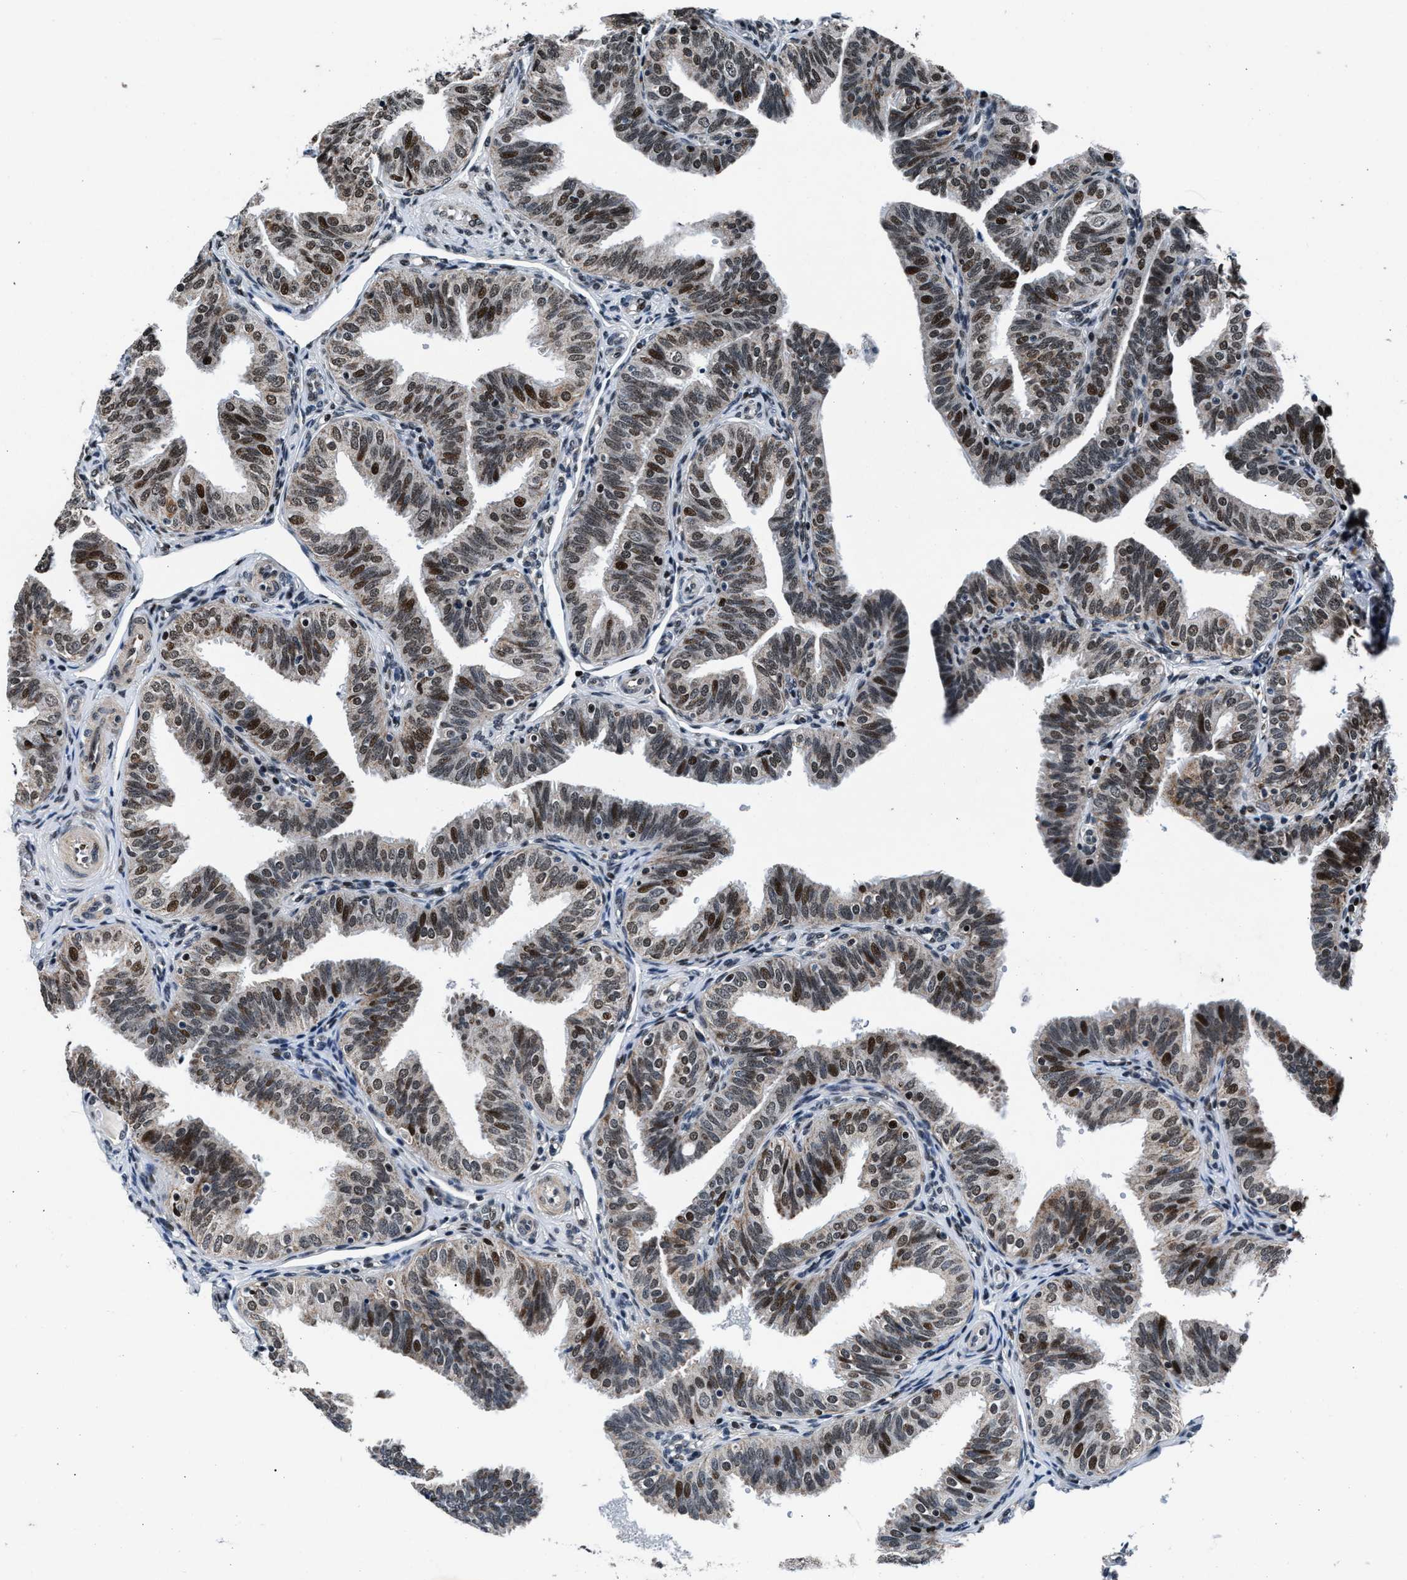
{"staining": {"intensity": "moderate", "quantity": ">75%", "location": "nuclear"}, "tissue": "fallopian tube", "cell_type": "Glandular cells", "image_type": "normal", "snomed": [{"axis": "morphology", "description": "Normal tissue, NOS"}, {"axis": "topography", "description": "Fallopian tube"}], "caption": "Immunohistochemistry (IHC) of benign fallopian tube displays medium levels of moderate nuclear expression in about >75% of glandular cells.", "gene": "PRRC2B", "patient": {"sex": "female", "age": 35}}